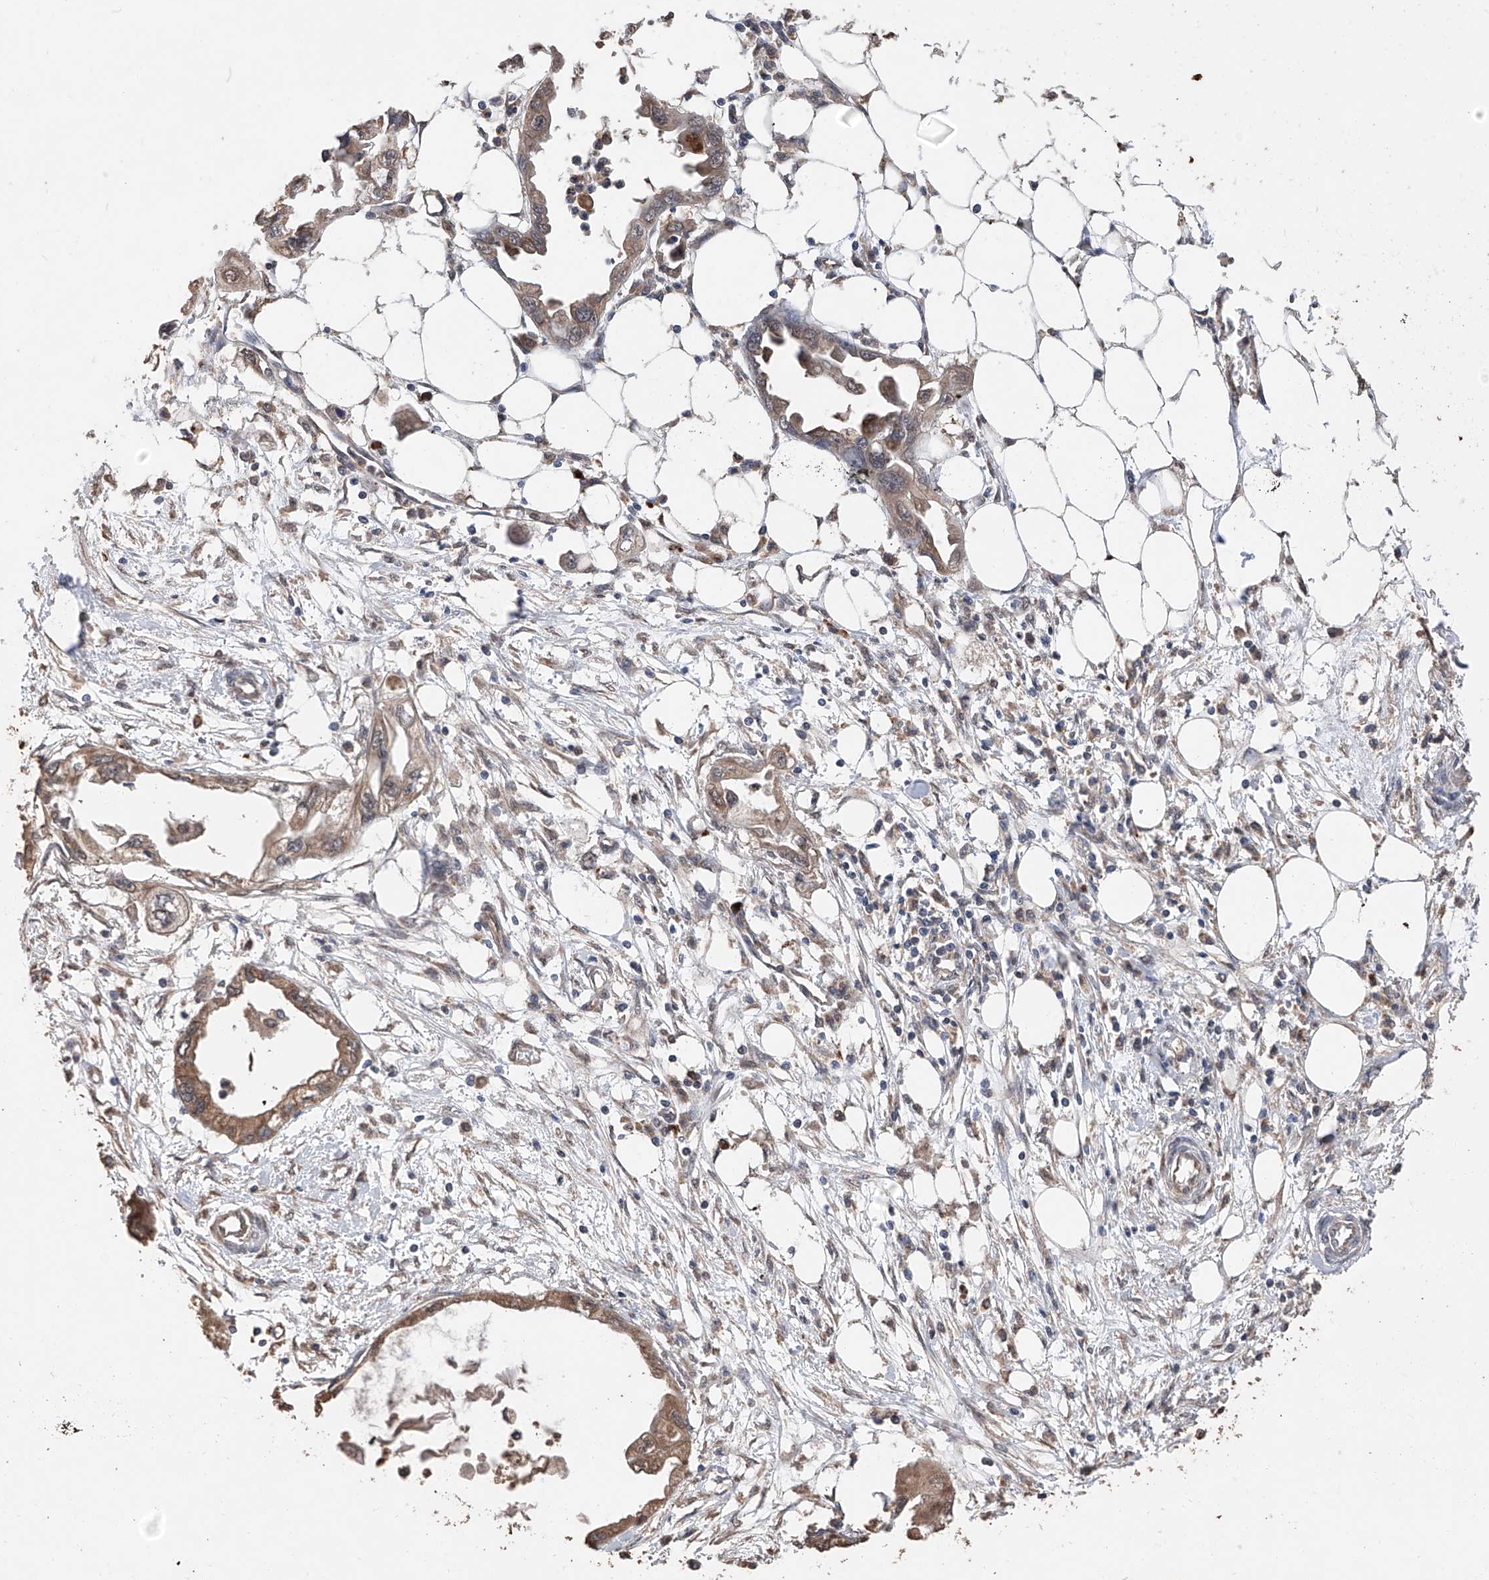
{"staining": {"intensity": "moderate", "quantity": ">75%", "location": "cytoplasmic/membranous"}, "tissue": "endometrial cancer", "cell_type": "Tumor cells", "image_type": "cancer", "snomed": [{"axis": "morphology", "description": "Adenocarcinoma, NOS"}, {"axis": "morphology", "description": "Adenocarcinoma, metastatic, NOS"}, {"axis": "topography", "description": "Adipose tissue"}, {"axis": "topography", "description": "Endometrium"}], "caption": "IHC of human endometrial metastatic adenocarcinoma reveals medium levels of moderate cytoplasmic/membranous expression in about >75% of tumor cells.", "gene": "FAM135A", "patient": {"sex": "female", "age": 67}}